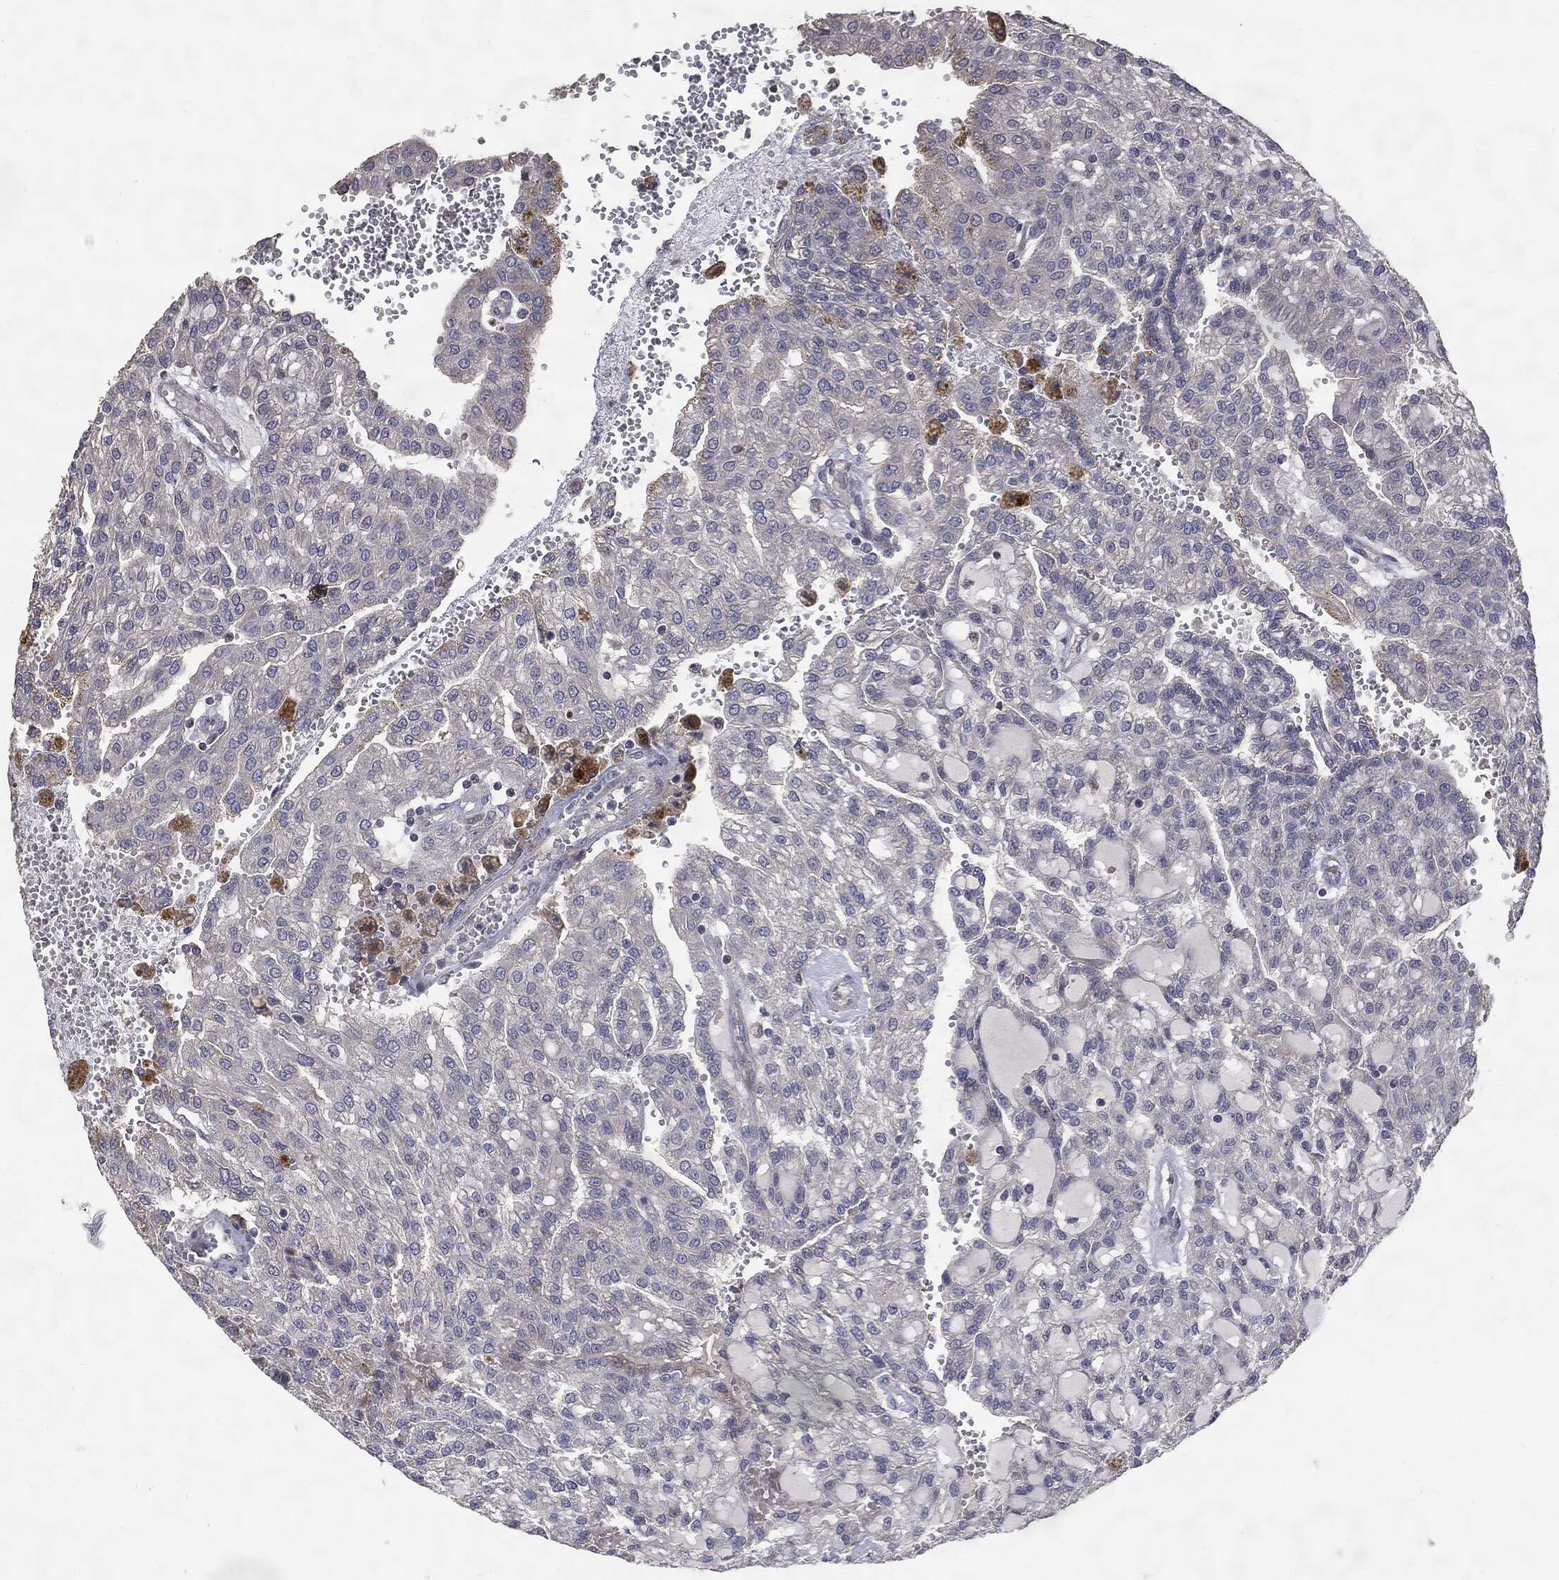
{"staining": {"intensity": "negative", "quantity": "none", "location": "none"}, "tissue": "renal cancer", "cell_type": "Tumor cells", "image_type": "cancer", "snomed": [{"axis": "morphology", "description": "Adenocarcinoma, NOS"}, {"axis": "topography", "description": "Kidney"}], "caption": "Tumor cells are negative for protein expression in human adenocarcinoma (renal).", "gene": "MTOR", "patient": {"sex": "male", "age": 63}}